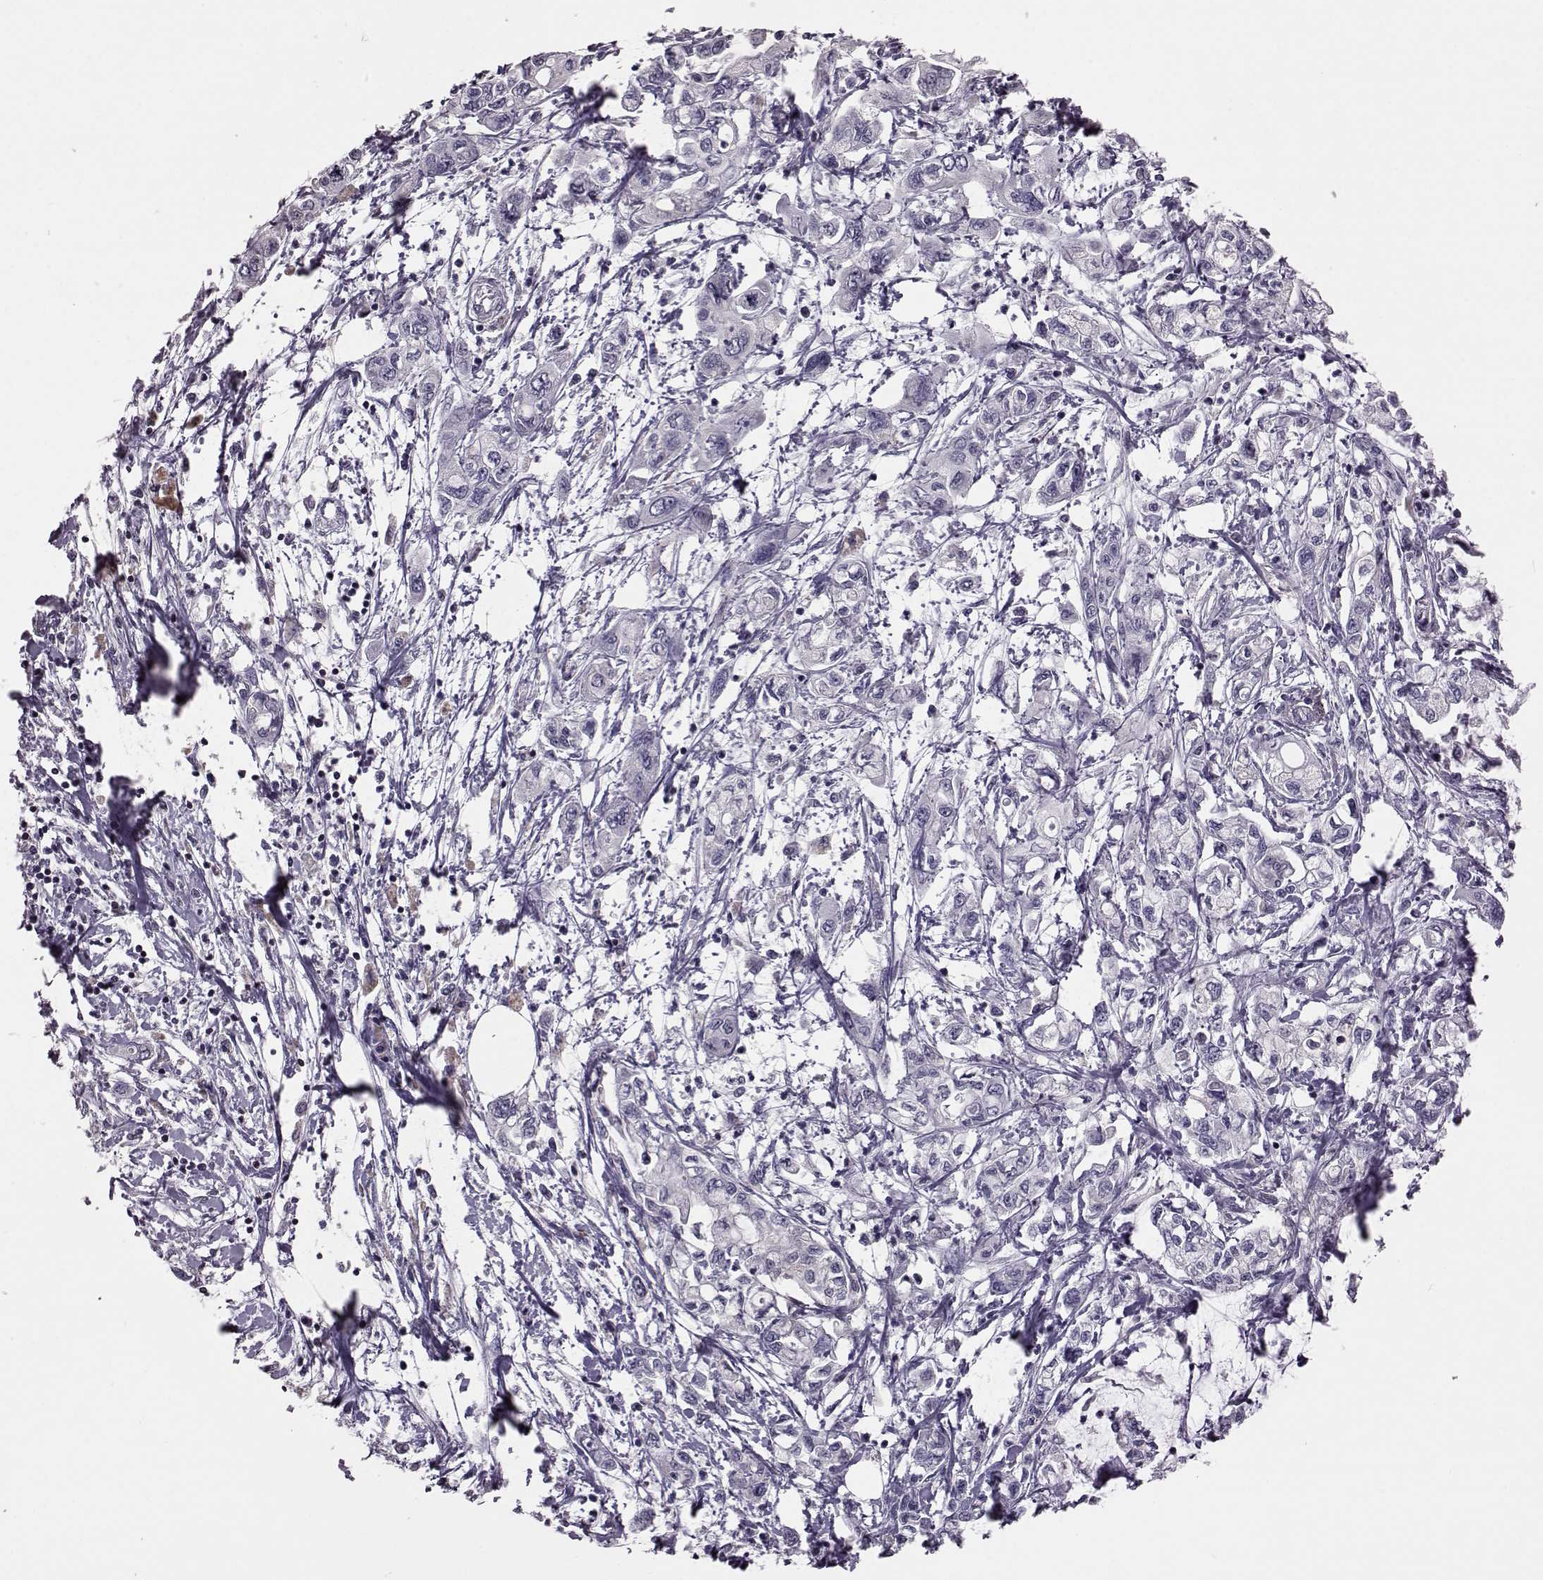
{"staining": {"intensity": "negative", "quantity": "none", "location": "none"}, "tissue": "pancreatic cancer", "cell_type": "Tumor cells", "image_type": "cancer", "snomed": [{"axis": "morphology", "description": "Adenocarcinoma, NOS"}, {"axis": "topography", "description": "Pancreas"}], "caption": "High magnification brightfield microscopy of adenocarcinoma (pancreatic) stained with DAB (3,3'-diaminobenzidine) (brown) and counterstained with hematoxylin (blue): tumor cells show no significant expression. Nuclei are stained in blue.", "gene": "CDC42SE1", "patient": {"sex": "male", "age": 54}}